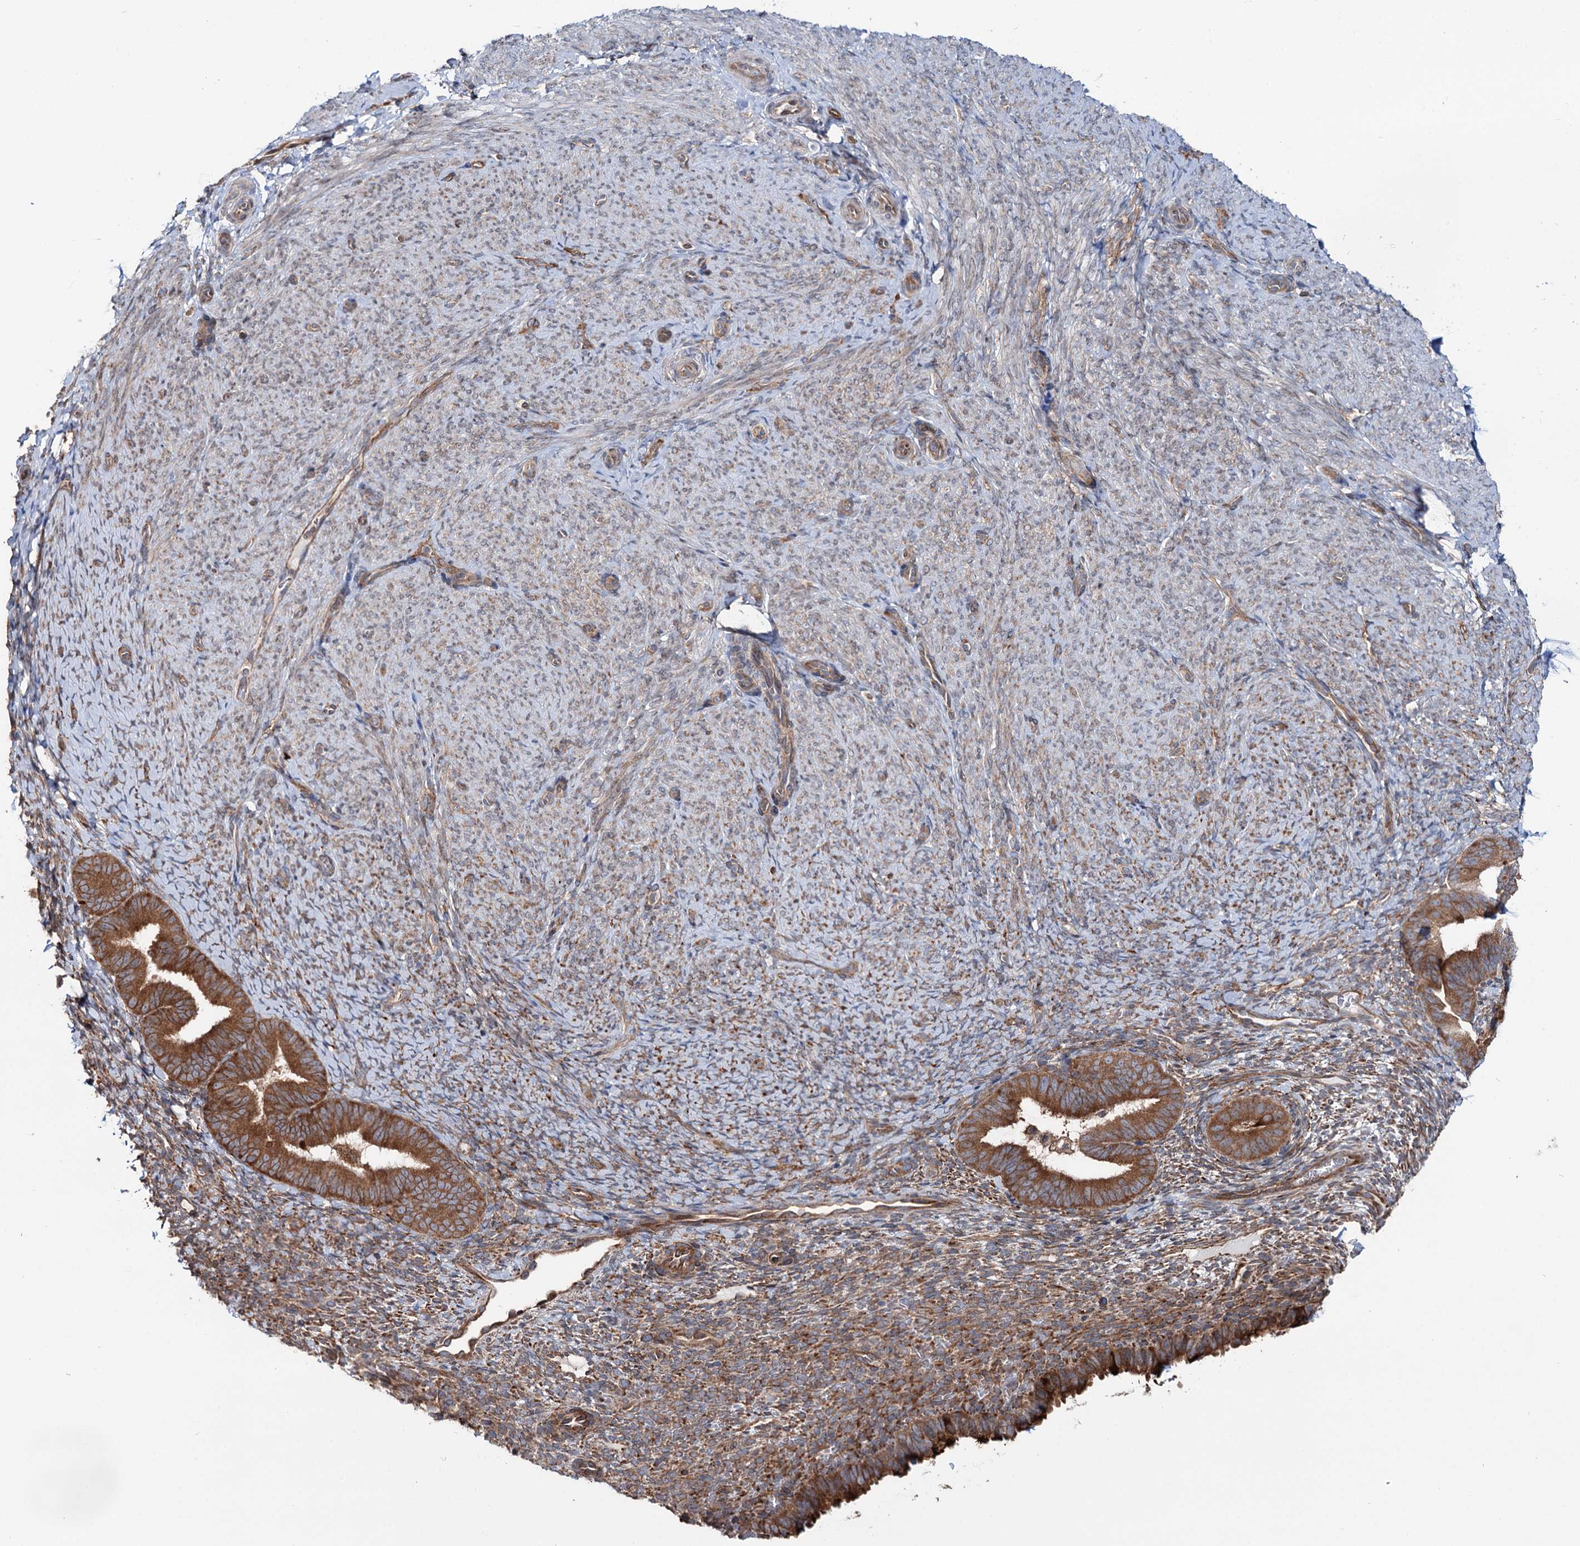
{"staining": {"intensity": "moderate", "quantity": "<25%", "location": "cytoplasmic/membranous"}, "tissue": "endometrium", "cell_type": "Cells in endometrial stroma", "image_type": "normal", "snomed": [{"axis": "morphology", "description": "Normal tissue, NOS"}, {"axis": "topography", "description": "Endometrium"}], "caption": "This is an image of immunohistochemistry (IHC) staining of benign endometrium, which shows moderate expression in the cytoplasmic/membranous of cells in endometrial stroma.", "gene": "PTDSS2", "patient": {"sex": "female", "age": 65}}